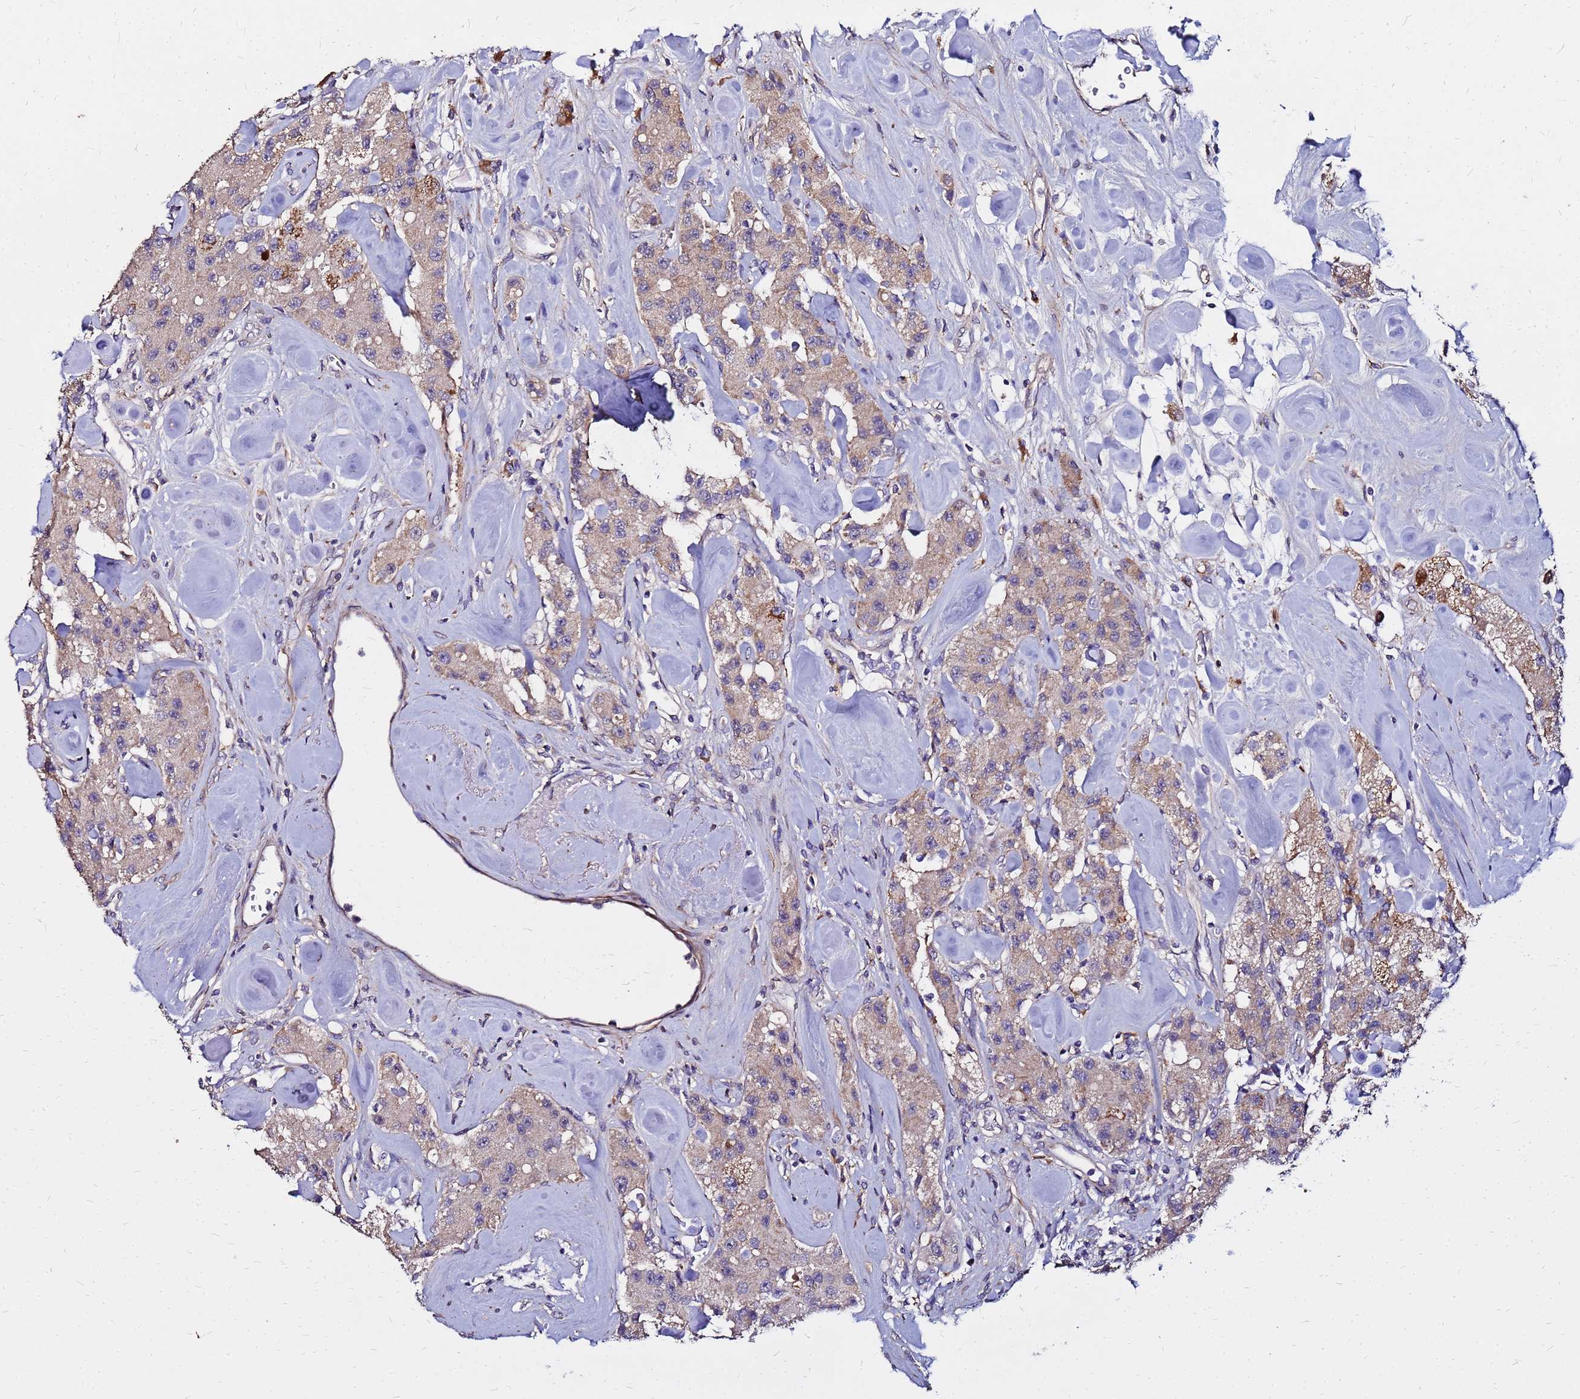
{"staining": {"intensity": "weak", "quantity": ">75%", "location": "cytoplasmic/membranous"}, "tissue": "carcinoid", "cell_type": "Tumor cells", "image_type": "cancer", "snomed": [{"axis": "morphology", "description": "Carcinoid, malignant, NOS"}, {"axis": "topography", "description": "Pancreas"}], "caption": "This photomicrograph displays IHC staining of carcinoid (malignant), with low weak cytoplasmic/membranous positivity in approximately >75% of tumor cells.", "gene": "ARHGEF5", "patient": {"sex": "male", "age": 41}}